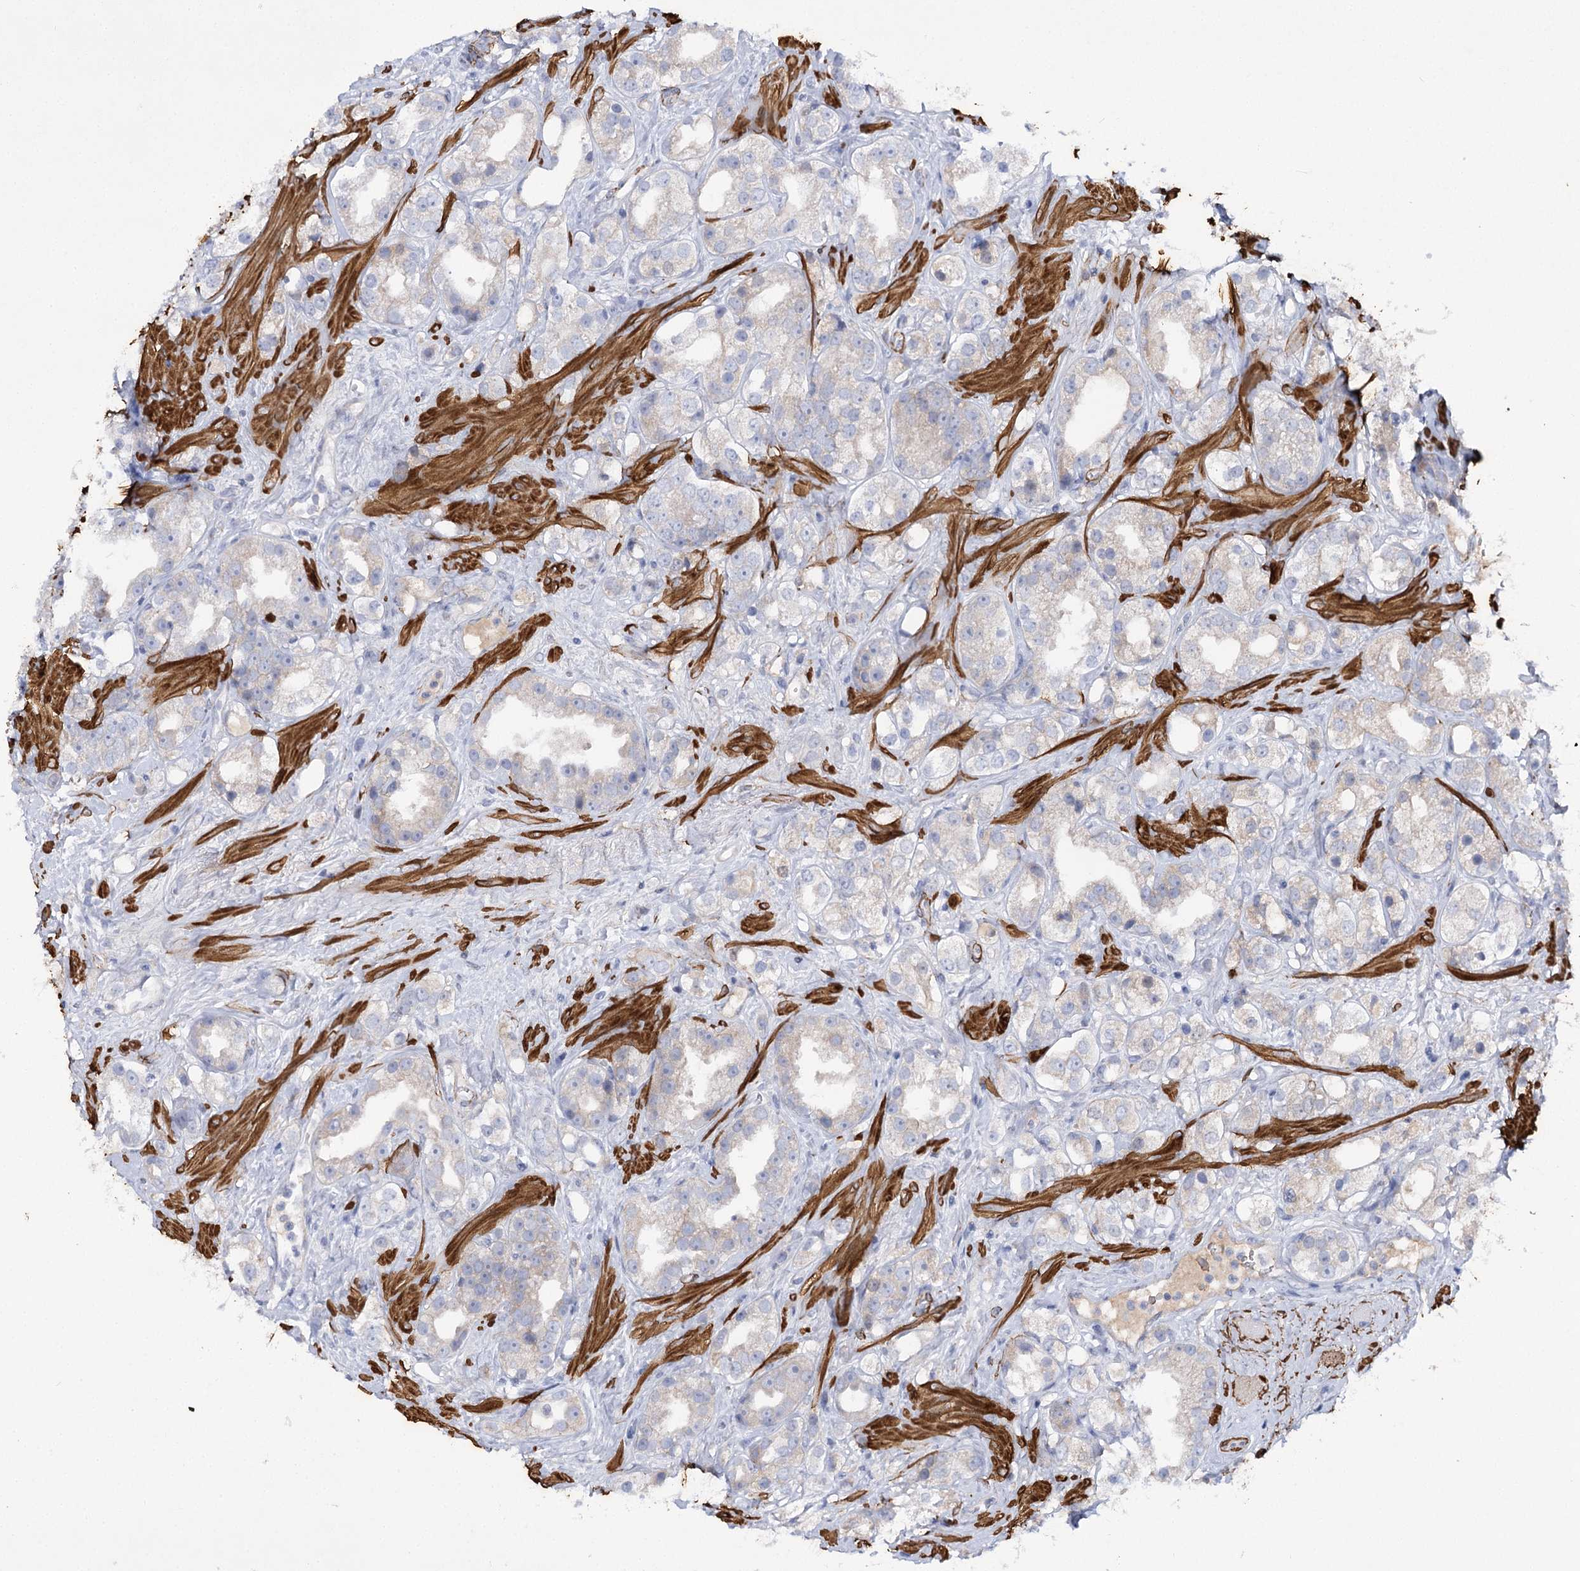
{"staining": {"intensity": "negative", "quantity": "none", "location": "none"}, "tissue": "prostate cancer", "cell_type": "Tumor cells", "image_type": "cancer", "snomed": [{"axis": "morphology", "description": "Adenocarcinoma, NOS"}, {"axis": "topography", "description": "Prostate"}], "caption": "IHC image of prostate adenocarcinoma stained for a protein (brown), which reveals no positivity in tumor cells.", "gene": "RTN2", "patient": {"sex": "male", "age": 79}}